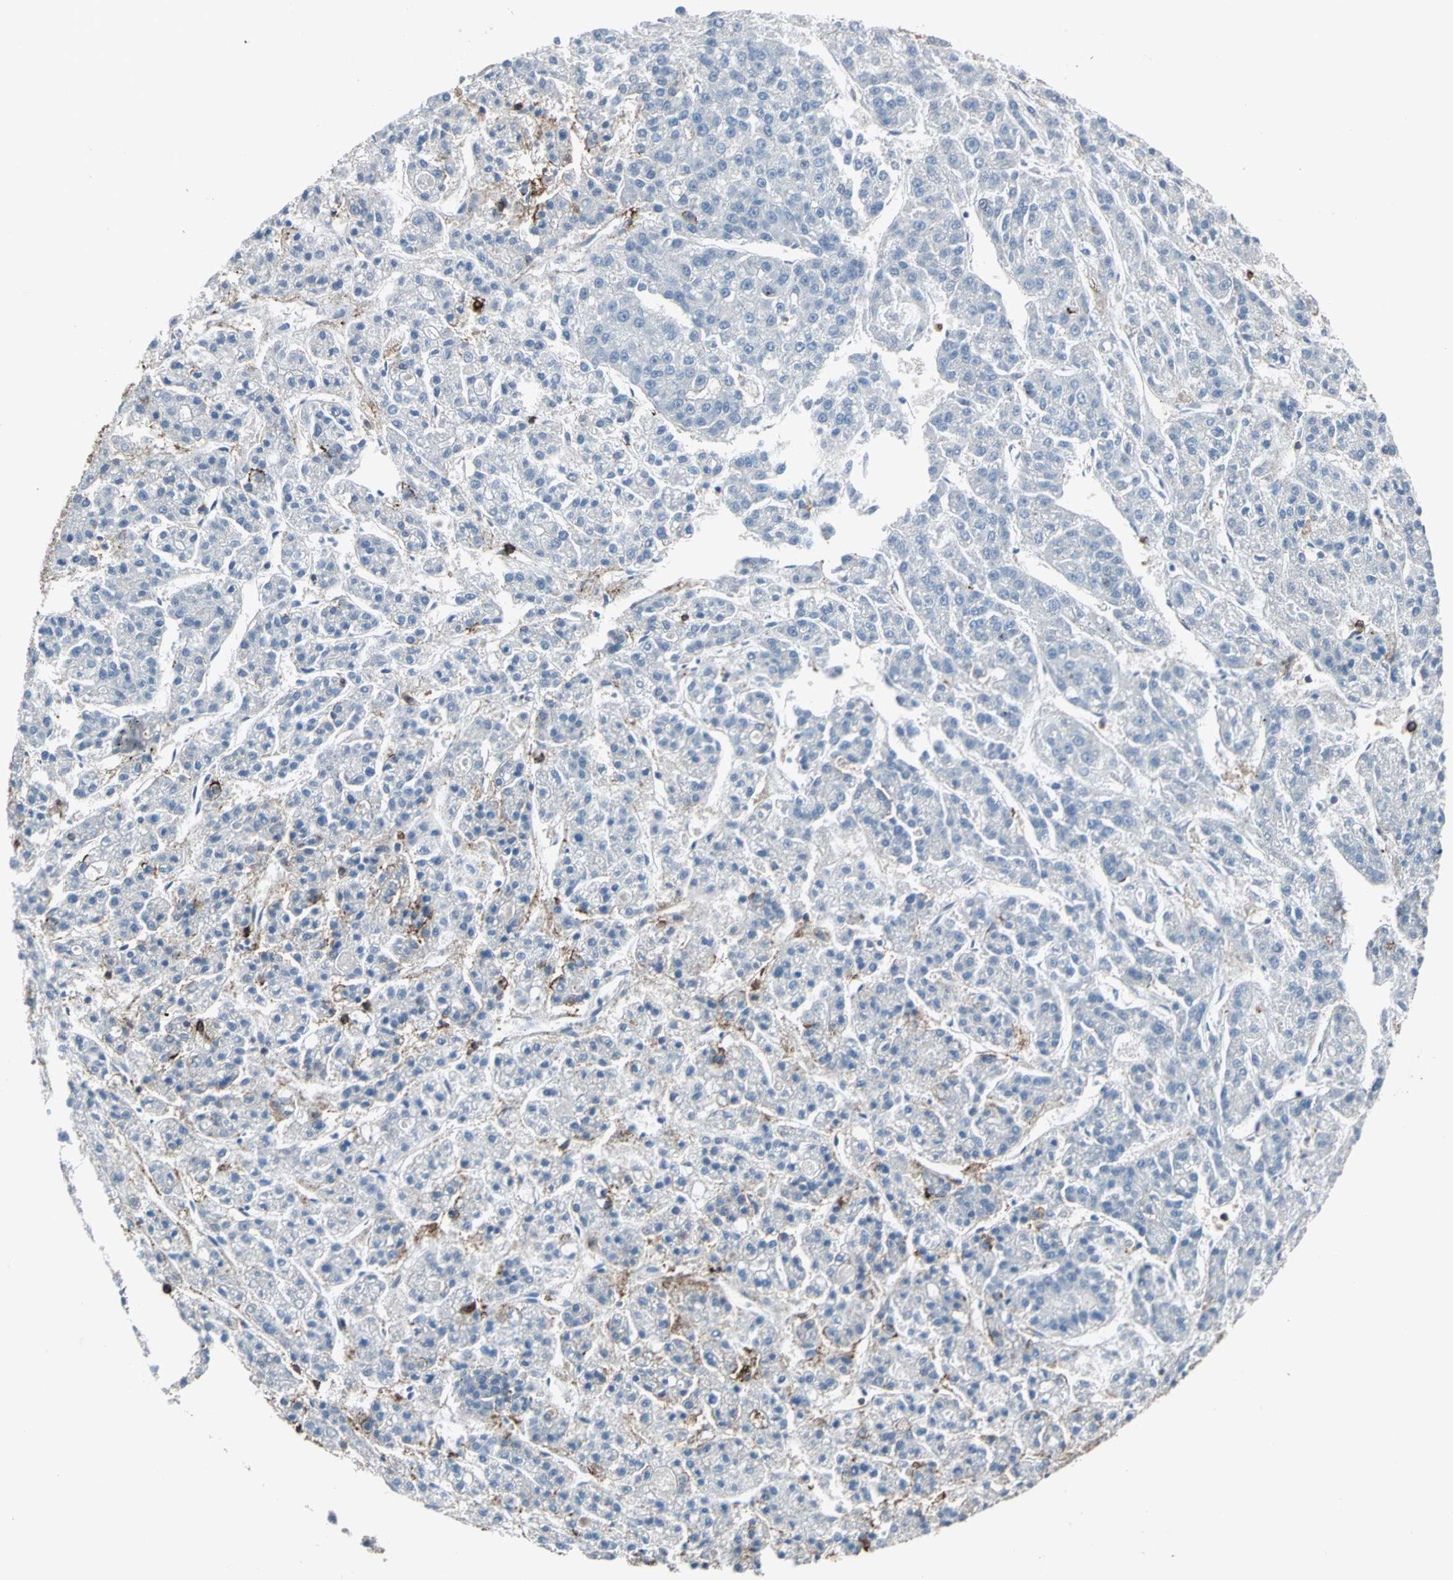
{"staining": {"intensity": "negative", "quantity": "none", "location": "none"}, "tissue": "liver cancer", "cell_type": "Tumor cells", "image_type": "cancer", "snomed": [{"axis": "morphology", "description": "Carcinoma, Hepatocellular, NOS"}, {"axis": "topography", "description": "Liver"}], "caption": "Protein analysis of hepatocellular carcinoma (liver) displays no significant expression in tumor cells.", "gene": "CD44", "patient": {"sex": "male", "age": 70}}